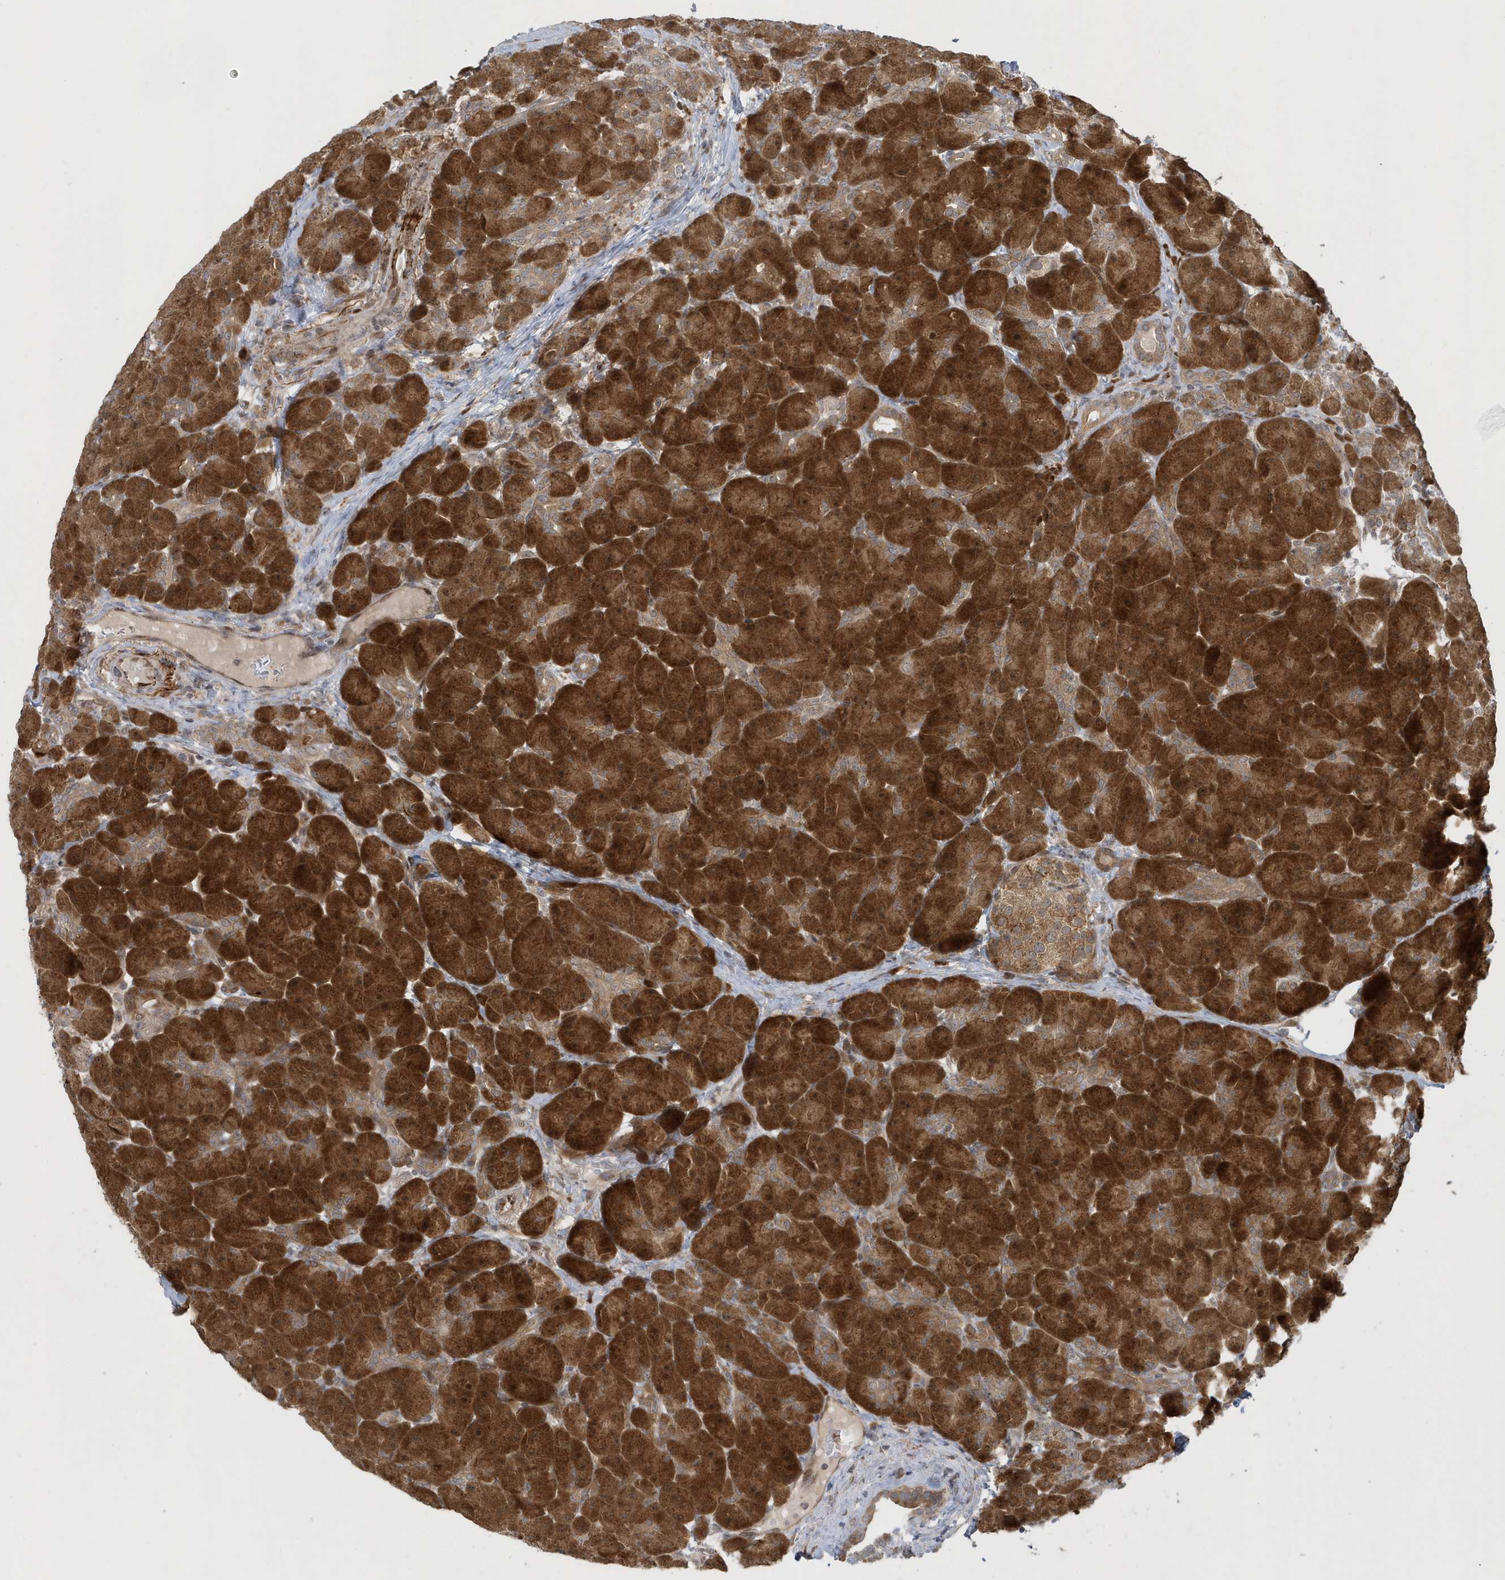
{"staining": {"intensity": "strong", "quantity": ">75%", "location": "cytoplasmic/membranous"}, "tissue": "pancreas", "cell_type": "Exocrine glandular cells", "image_type": "normal", "snomed": [{"axis": "morphology", "description": "Normal tissue, NOS"}, {"axis": "topography", "description": "Pancreas"}], "caption": "Brown immunohistochemical staining in unremarkable pancreas shows strong cytoplasmic/membranous expression in approximately >75% of exocrine glandular cells.", "gene": "ATG4A", "patient": {"sex": "male", "age": 66}}